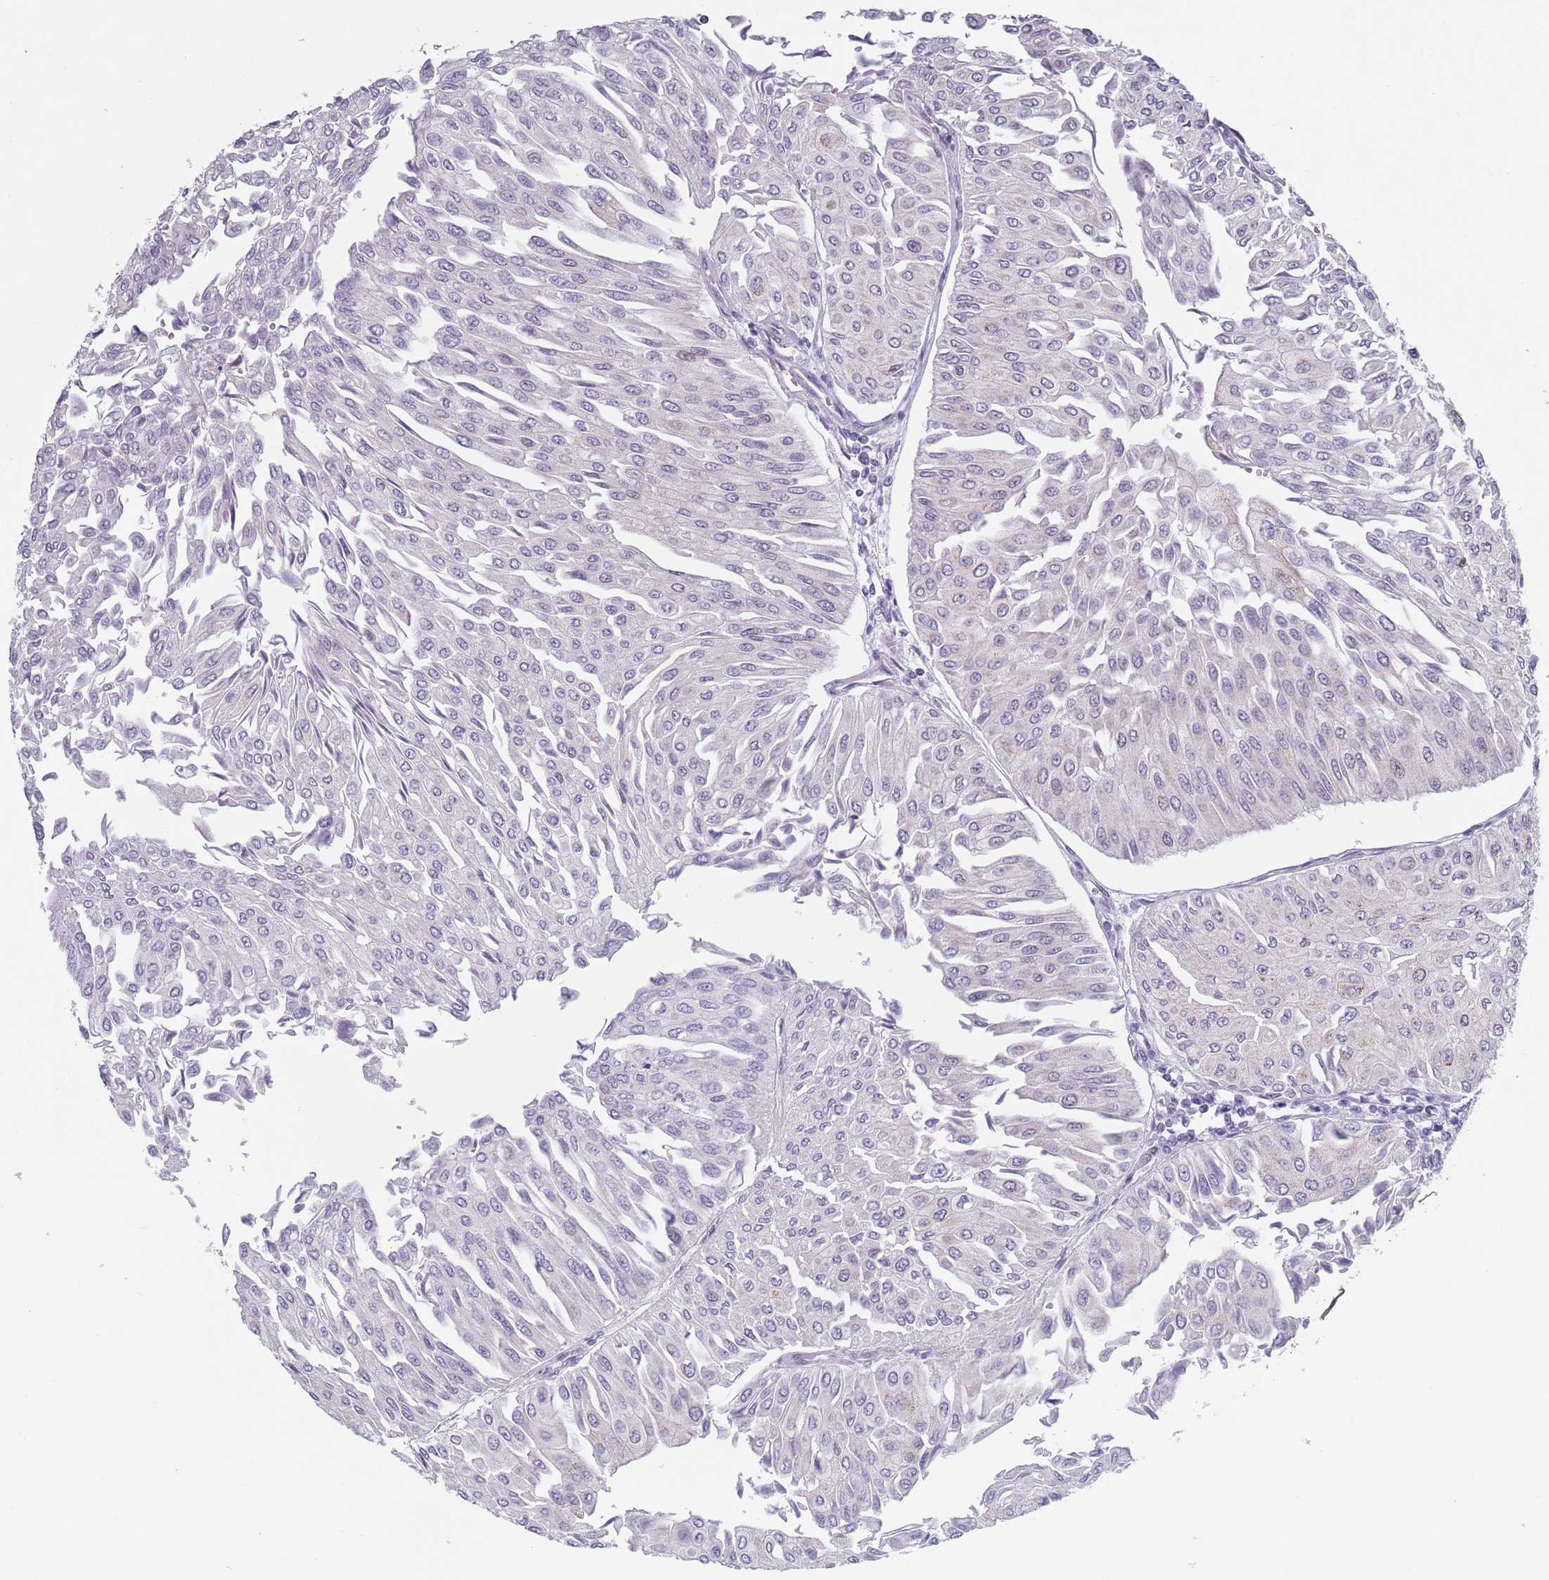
{"staining": {"intensity": "negative", "quantity": "none", "location": "none"}, "tissue": "urothelial cancer", "cell_type": "Tumor cells", "image_type": "cancer", "snomed": [{"axis": "morphology", "description": "Urothelial carcinoma, Low grade"}, {"axis": "topography", "description": "Urinary bladder"}], "caption": "Micrograph shows no significant protein staining in tumor cells of low-grade urothelial carcinoma.", "gene": "ZKSCAN2", "patient": {"sex": "male", "age": 67}}